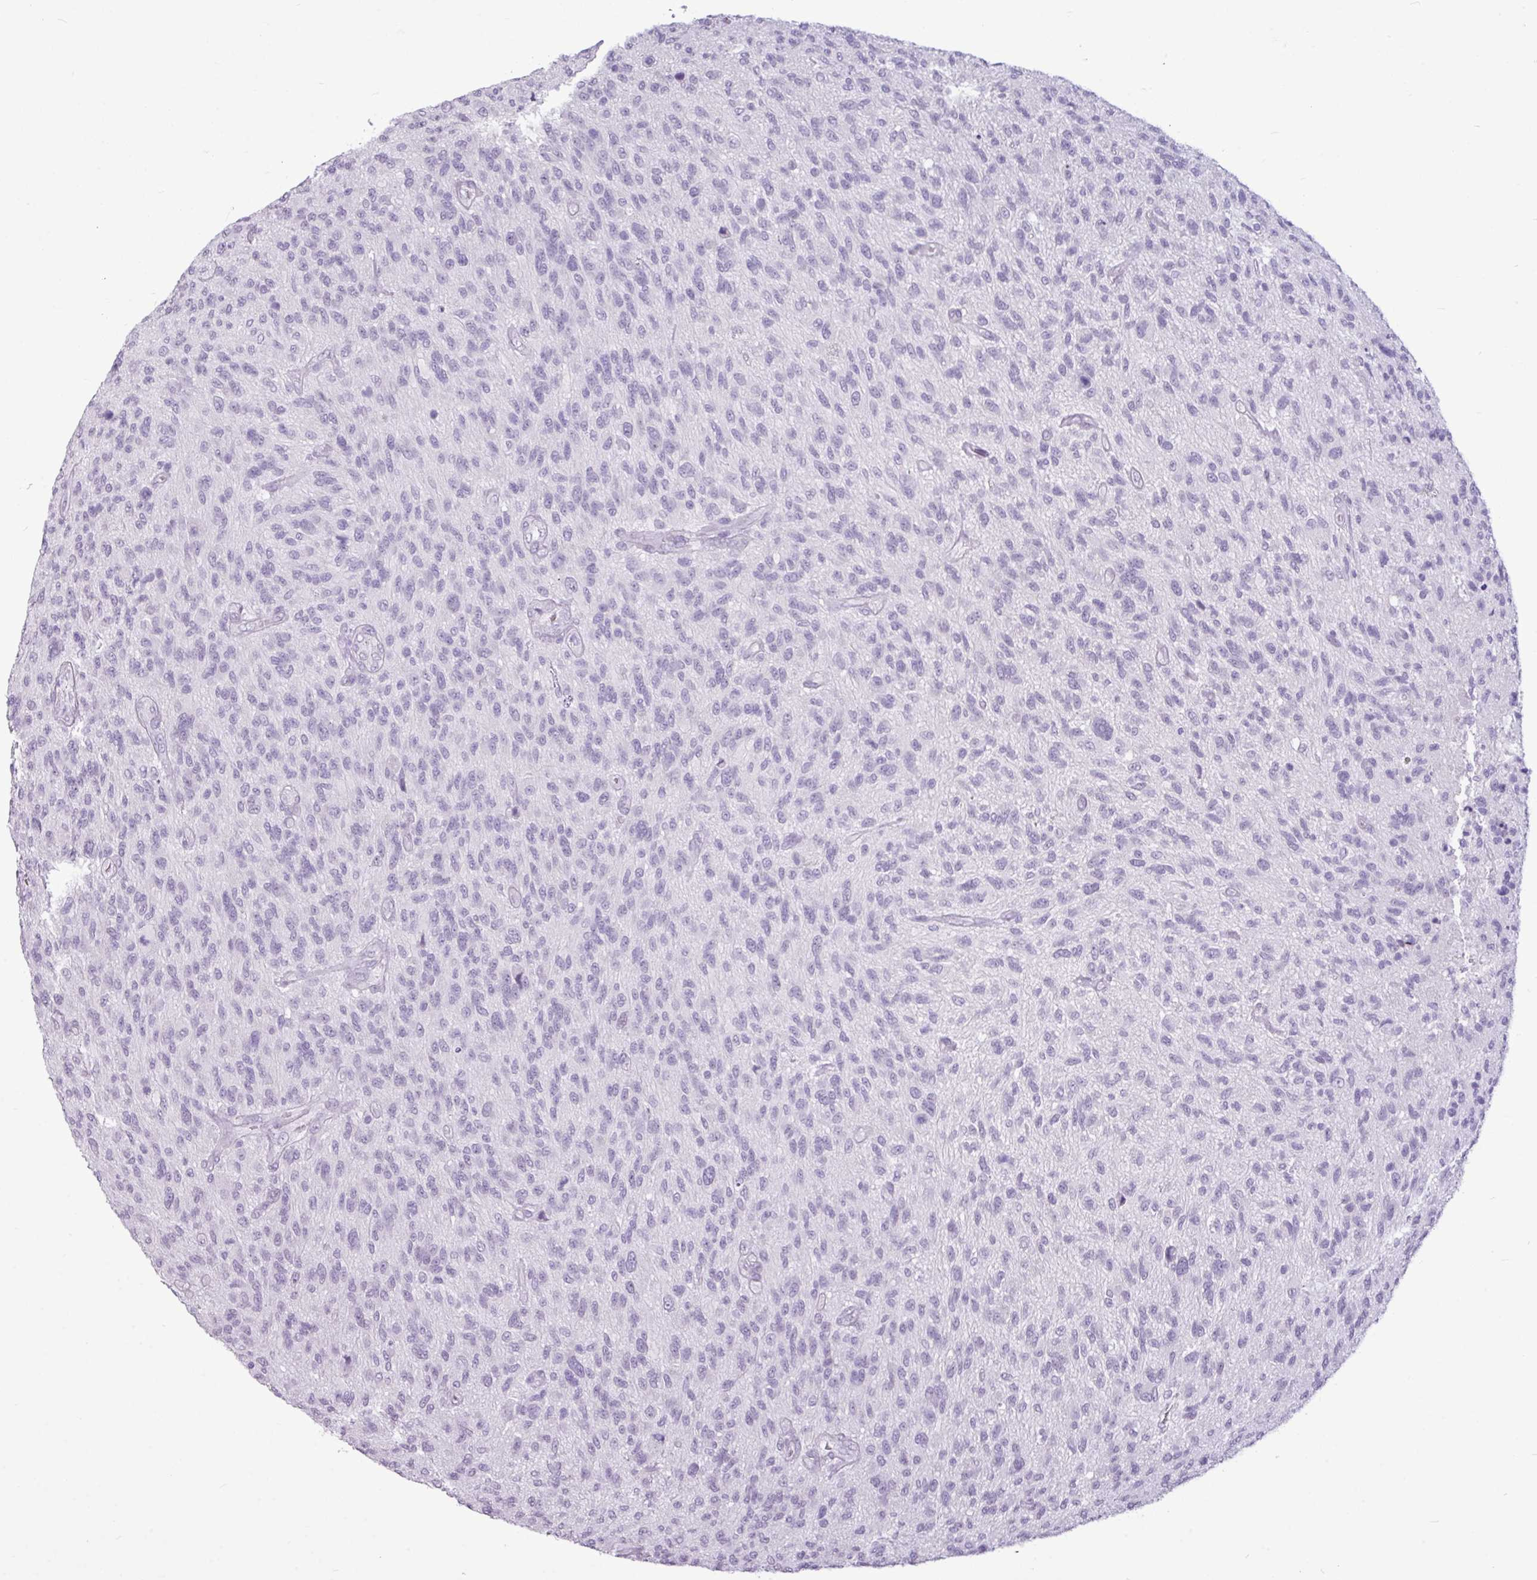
{"staining": {"intensity": "negative", "quantity": "none", "location": "none"}, "tissue": "glioma", "cell_type": "Tumor cells", "image_type": "cancer", "snomed": [{"axis": "morphology", "description": "Glioma, malignant, High grade"}, {"axis": "topography", "description": "Brain"}], "caption": "Histopathology image shows no protein positivity in tumor cells of glioma tissue.", "gene": "AMY2A", "patient": {"sex": "male", "age": 47}}